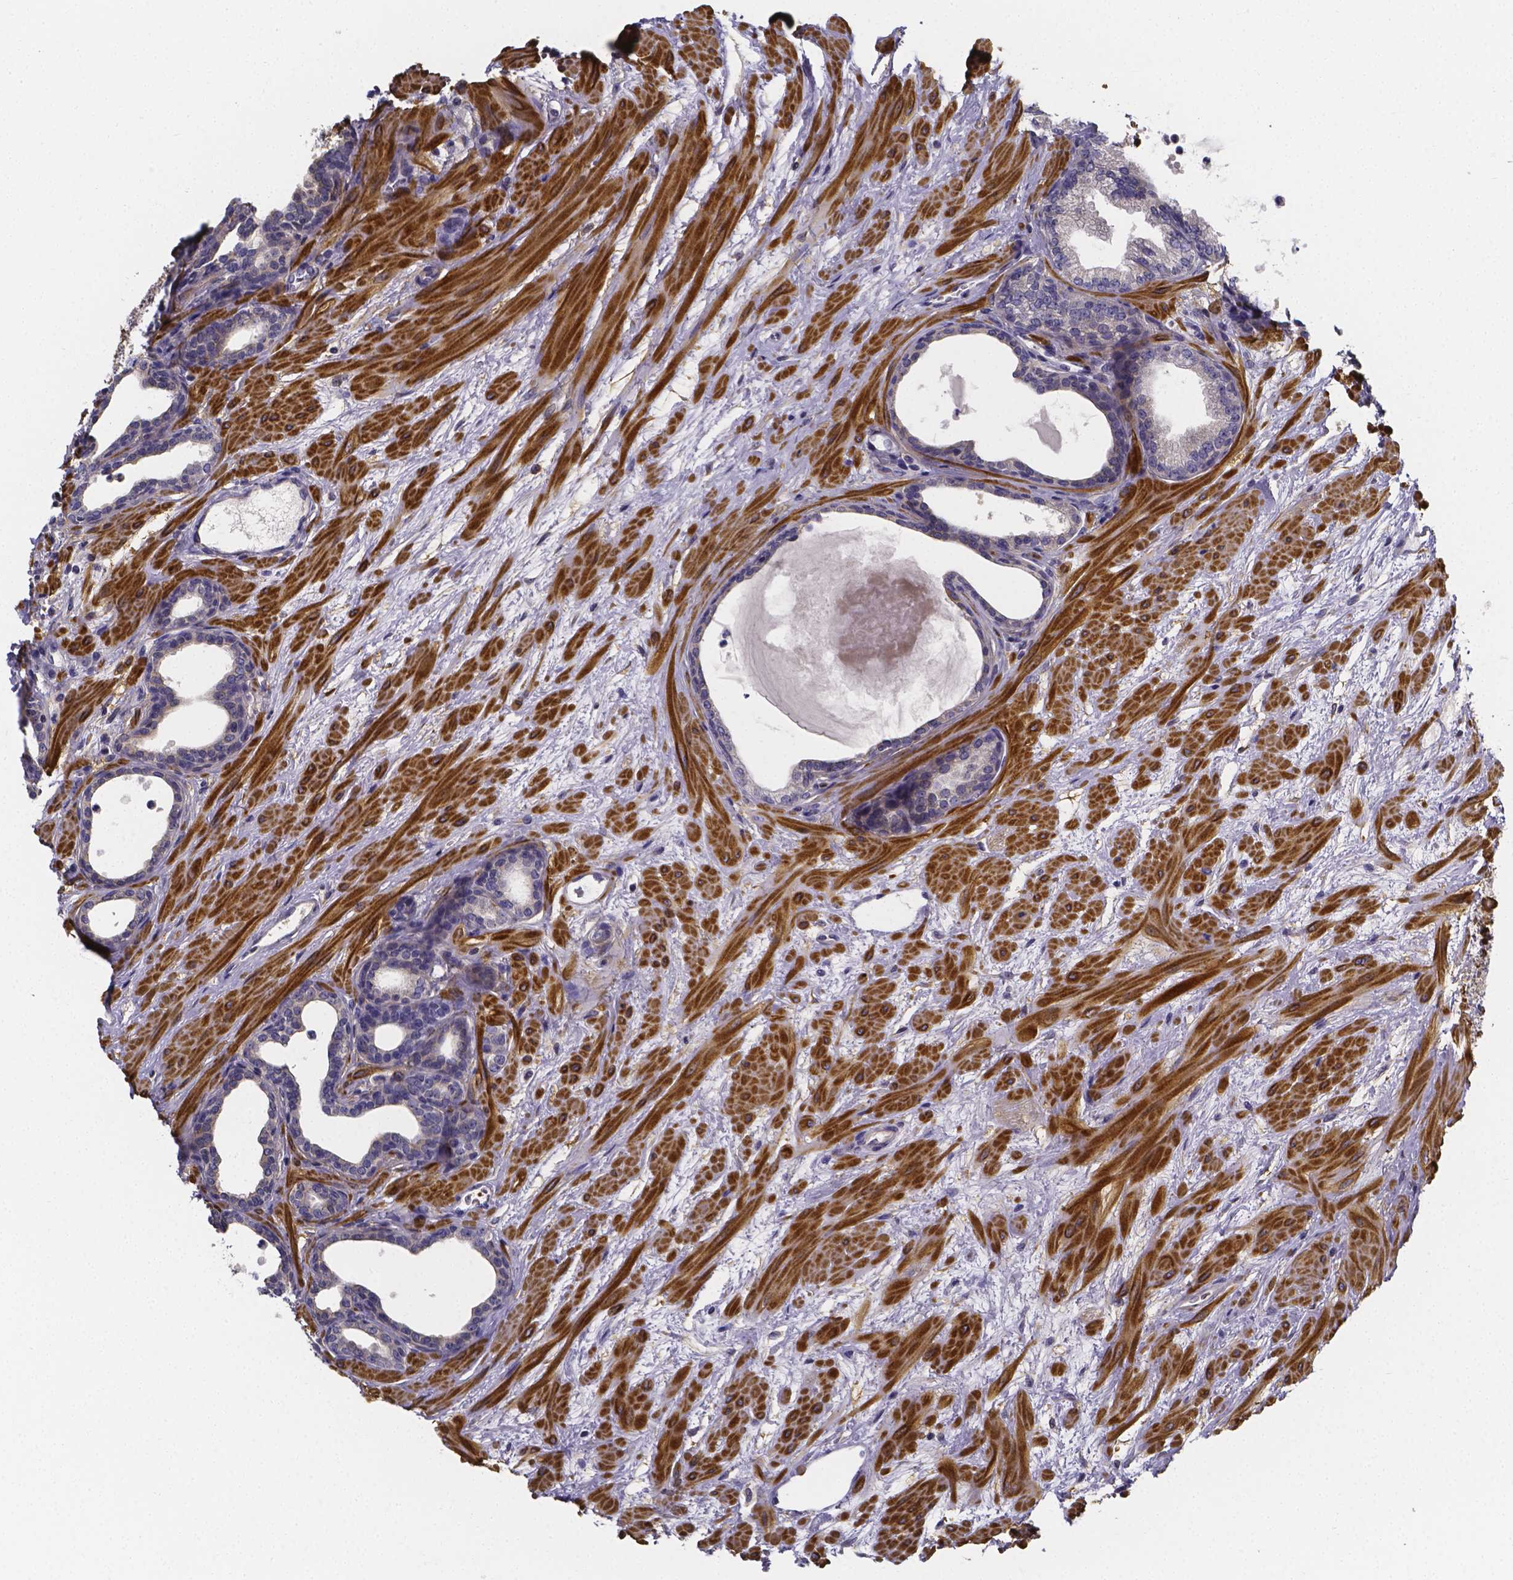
{"staining": {"intensity": "negative", "quantity": "none", "location": "none"}, "tissue": "prostate", "cell_type": "Glandular cells", "image_type": "normal", "snomed": [{"axis": "morphology", "description": "Normal tissue, NOS"}, {"axis": "topography", "description": "Prostate"}], "caption": "This is a photomicrograph of IHC staining of normal prostate, which shows no staining in glandular cells. The staining was performed using DAB (3,3'-diaminobenzidine) to visualize the protein expression in brown, while the nuclei were stained in blue with hematoxylin (Magnification: 20x).", "gene": "RERG", "patient": {"sex": "male", "age": 37}}